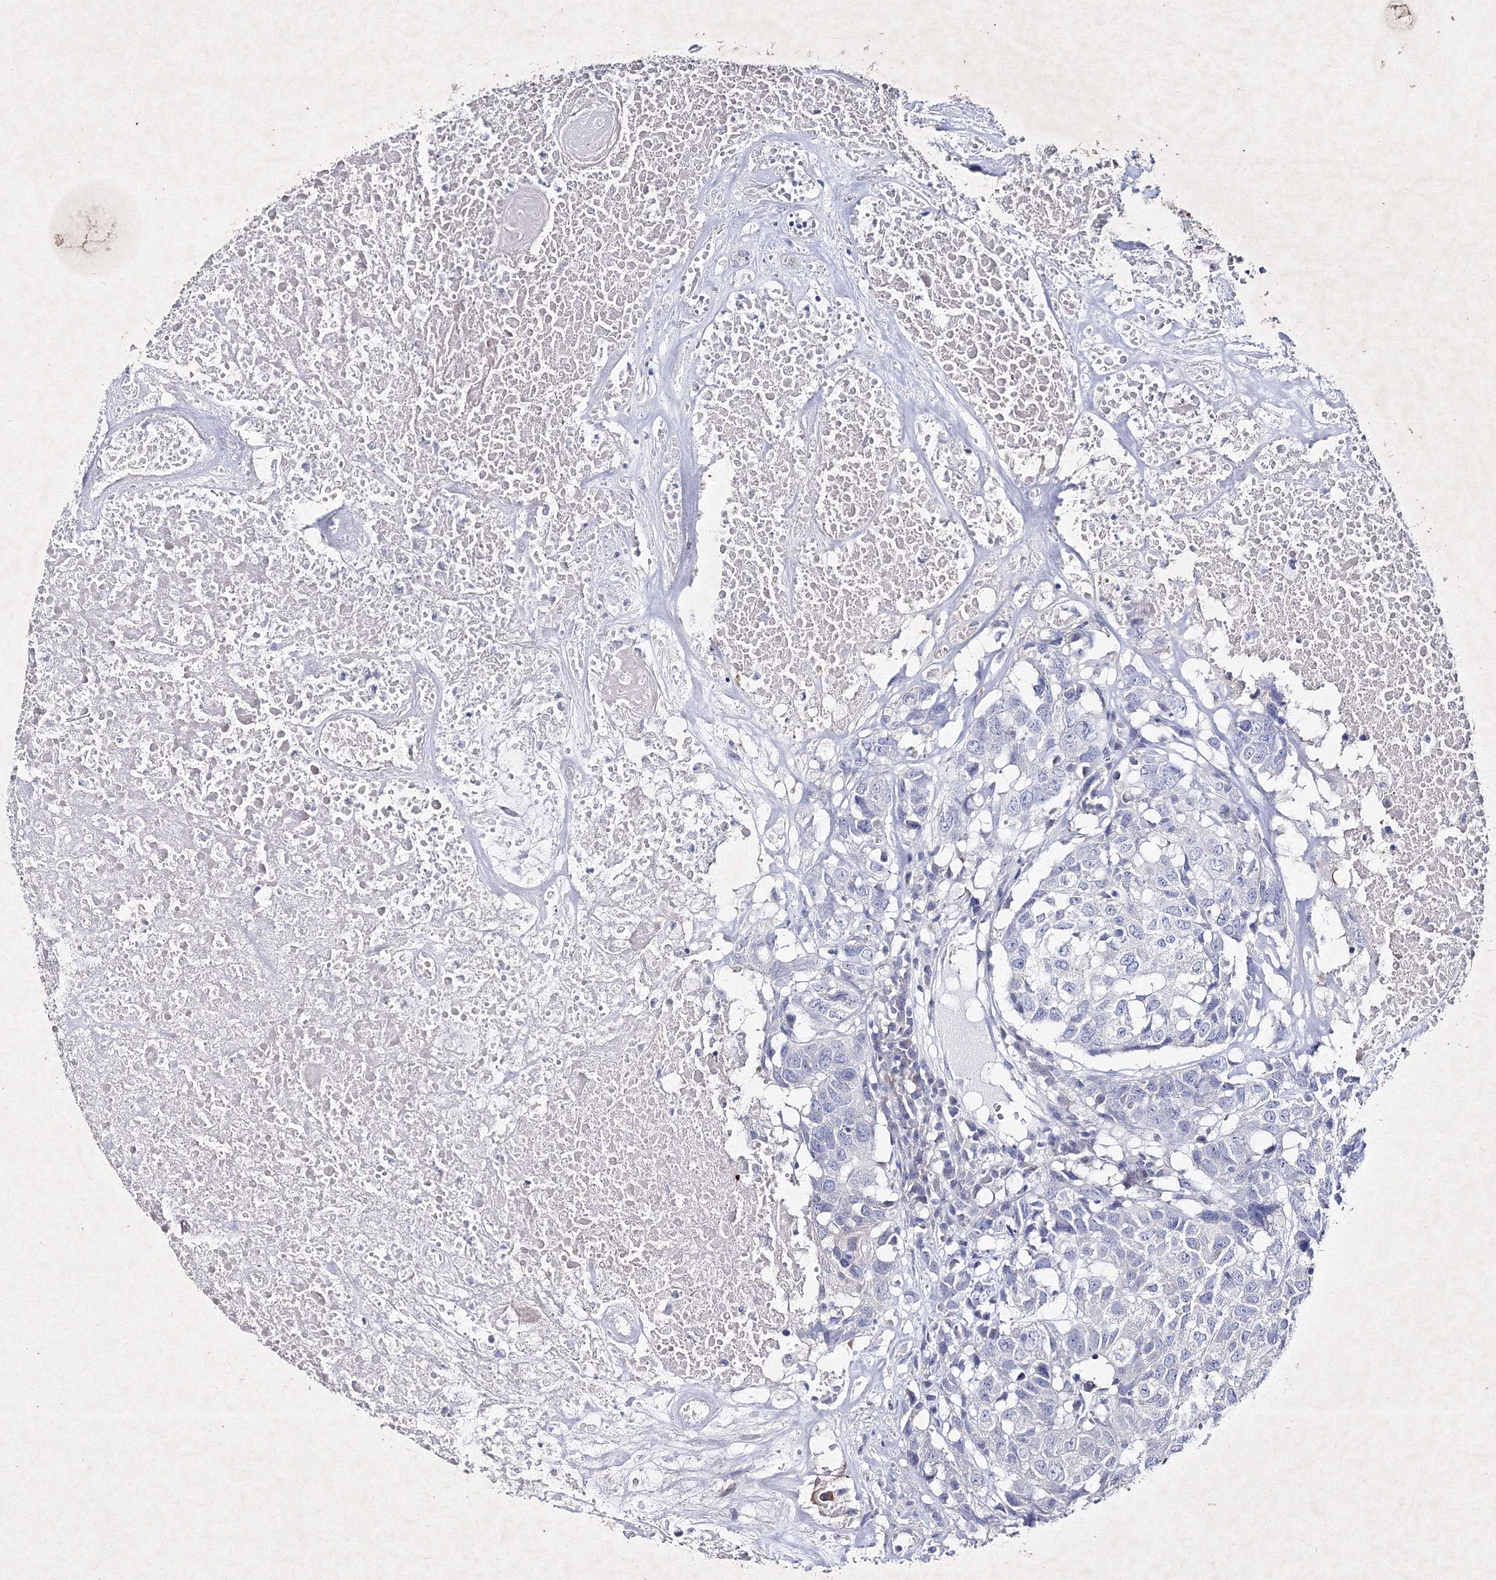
{"staining": {"intensity": "negative", "quantity": "none", "location": "none"}, "tissue": "head and neck cancer", "cell_type": "Tumor cells", "image_type": "cancer", "snomed": [{"axis": "morphology", "description": "Squamous cell carcinoma, NOS"}, {"axis": "topography", "description": "Head-Neck"}], "caption": "Immunohistochemistry (IHC) of squamous cell carcinoma (head and neck) displays no expression in tumor cells.", "gene": "SMIM29", "patient": {"sex": "male", "age": 66}}